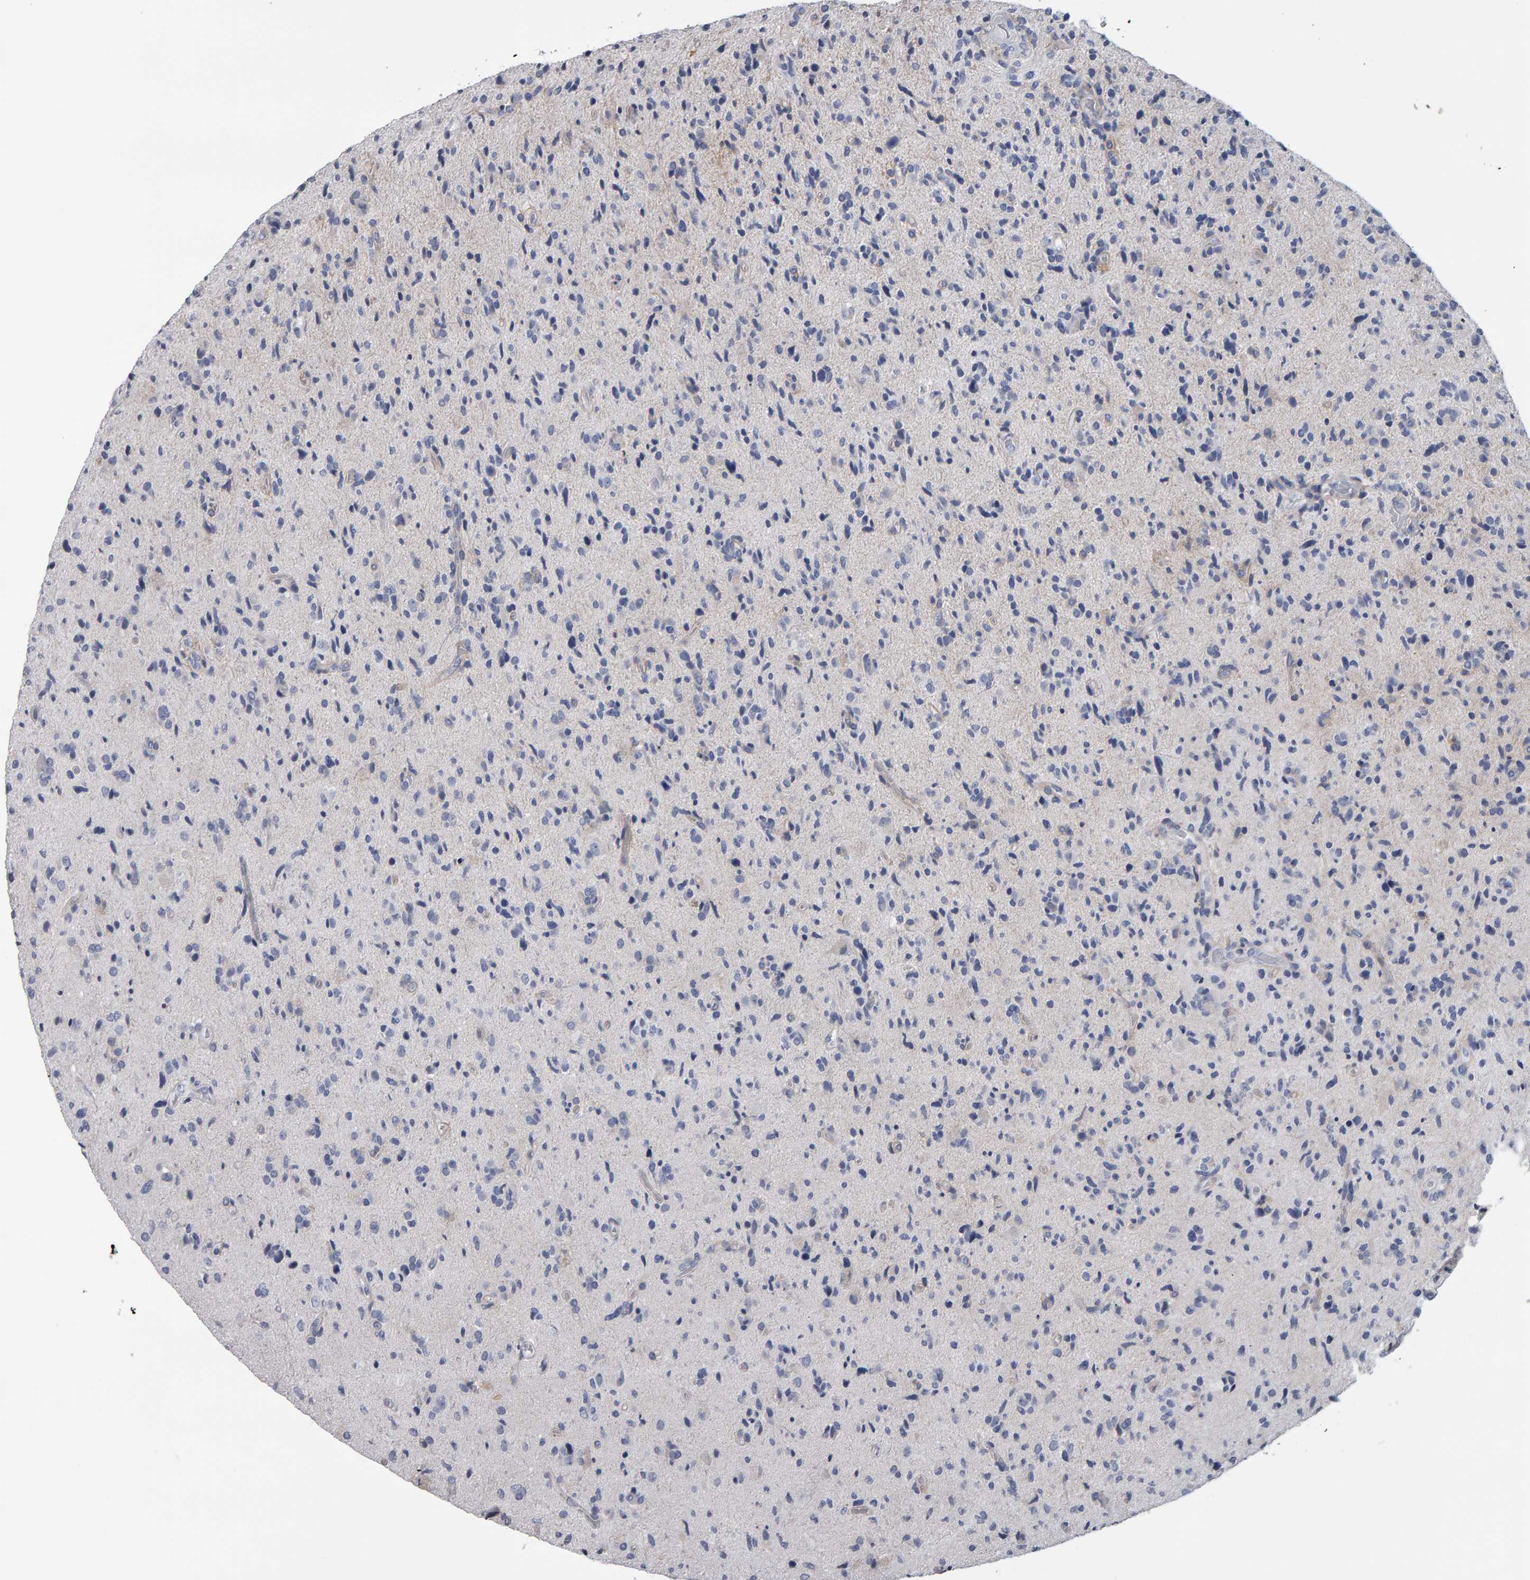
{"staining": {"intensity": "negative", "quantity": "none", "location": "none"}, "tissue": "glioma", "cell_type": "Tumor cells", "image_type": "cancer", "snomed": [{"axis": "morphology", "description": "Glioma, malignant, High grade"}, {"axis": "topography", "description": "Brain"}], "caption": "Immunohistochemical staining of human glioma demonstrates no significant expression in tumor cells. (Immunohistochemistry (ihc), brightfield microscopy, high magnification).", "gene": "CD38", "patient": {"sex": "male", "age": 72}}